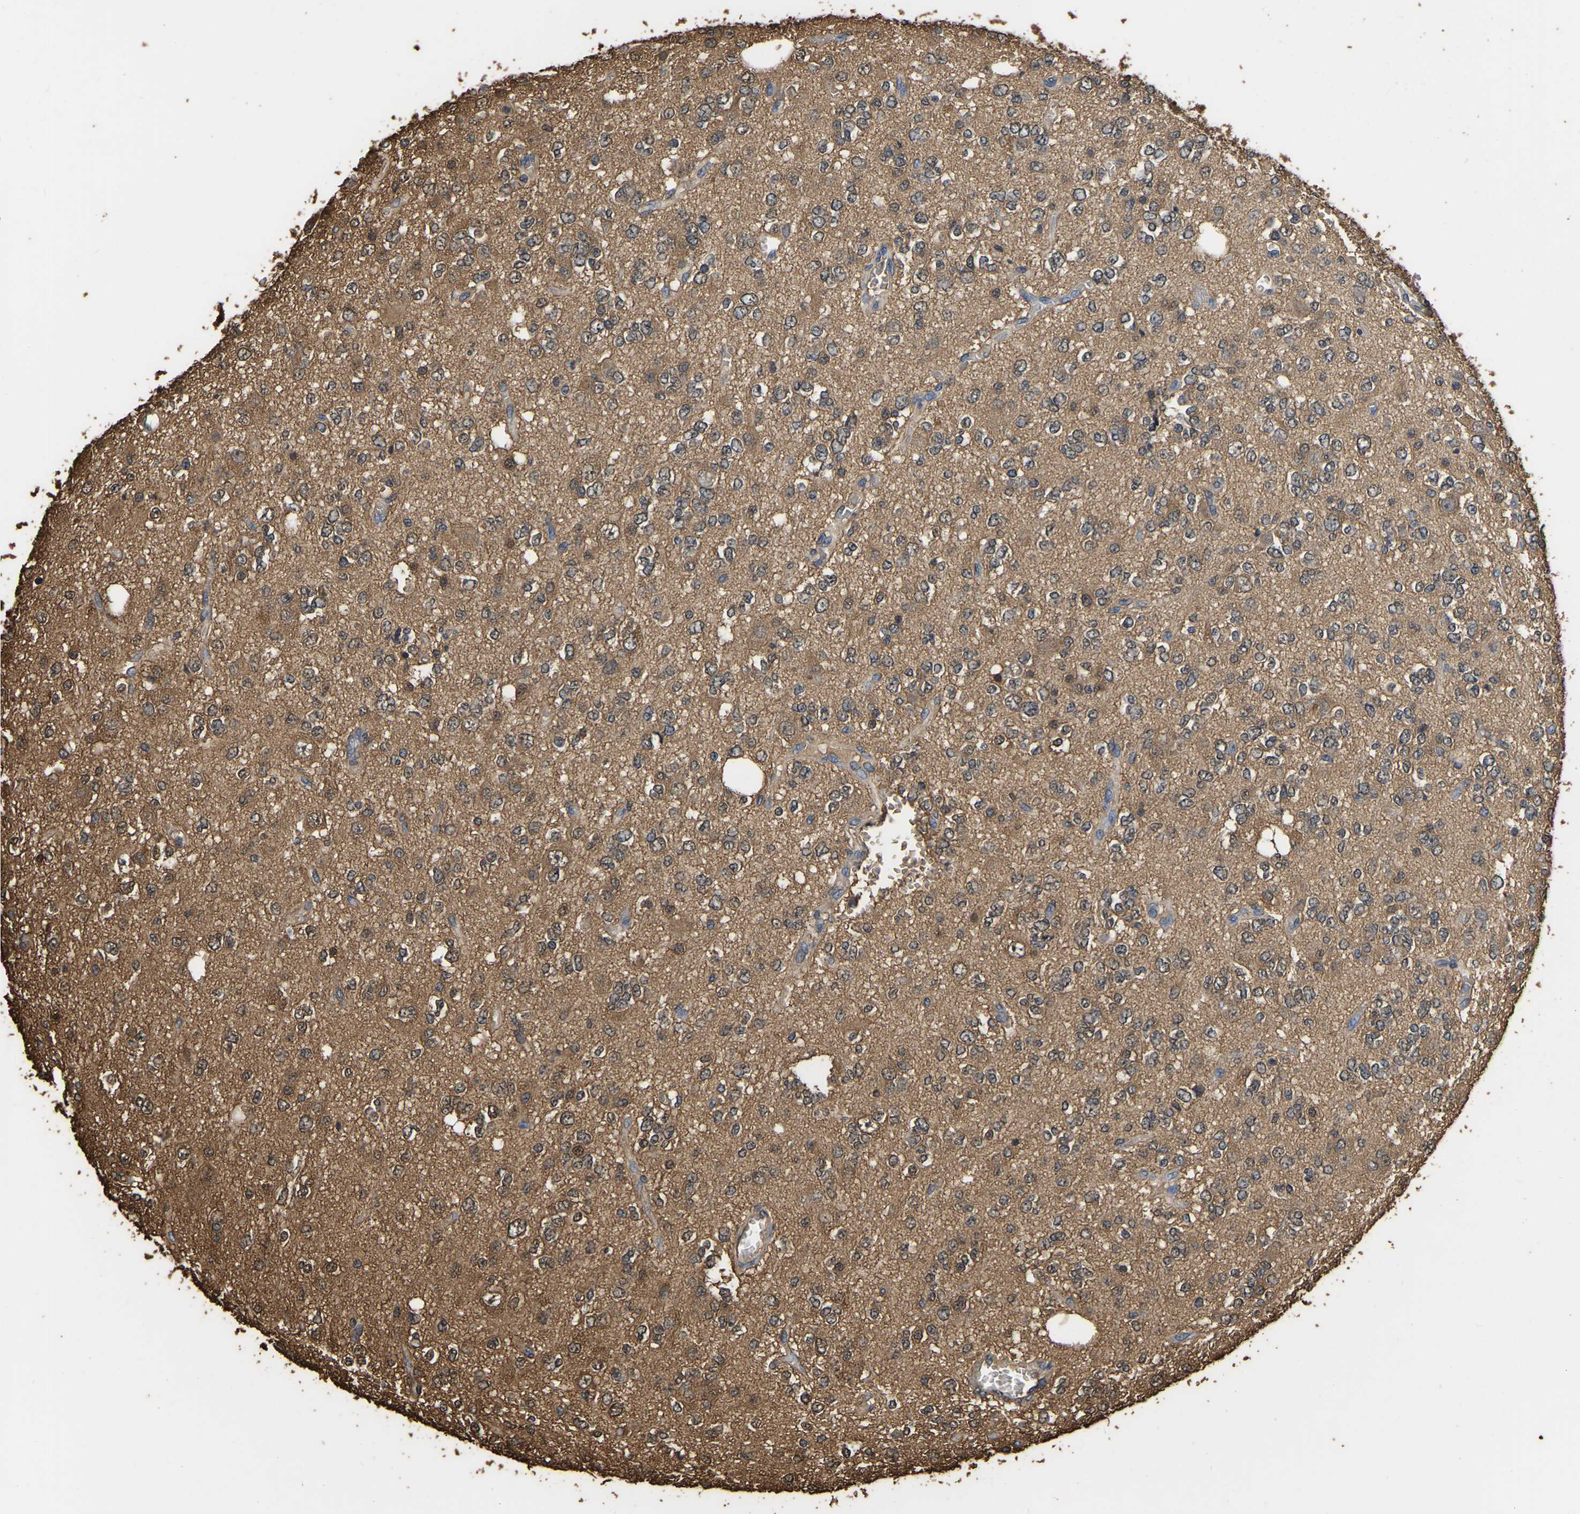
{"staining": {"intensity": "moderate", "quantity": ">75%", "location": "cytoplasmic/membranous"}, "tissue": "glioma", "cell_type": "Tumor cells", "image_type": "cancer", "snomed": [{"axis": "morphology", "description": "Glioma, malignant, Low grade"}, {"axis": "topography", "description": "Brain"}], "caption": "Immunohistochemical staining of glioma displays moderate cytoplasmic/membranous protein expression in about >75% of tumor cells.", "gene": "LDHB", "patient": {"sex": "male", "age": 38}}